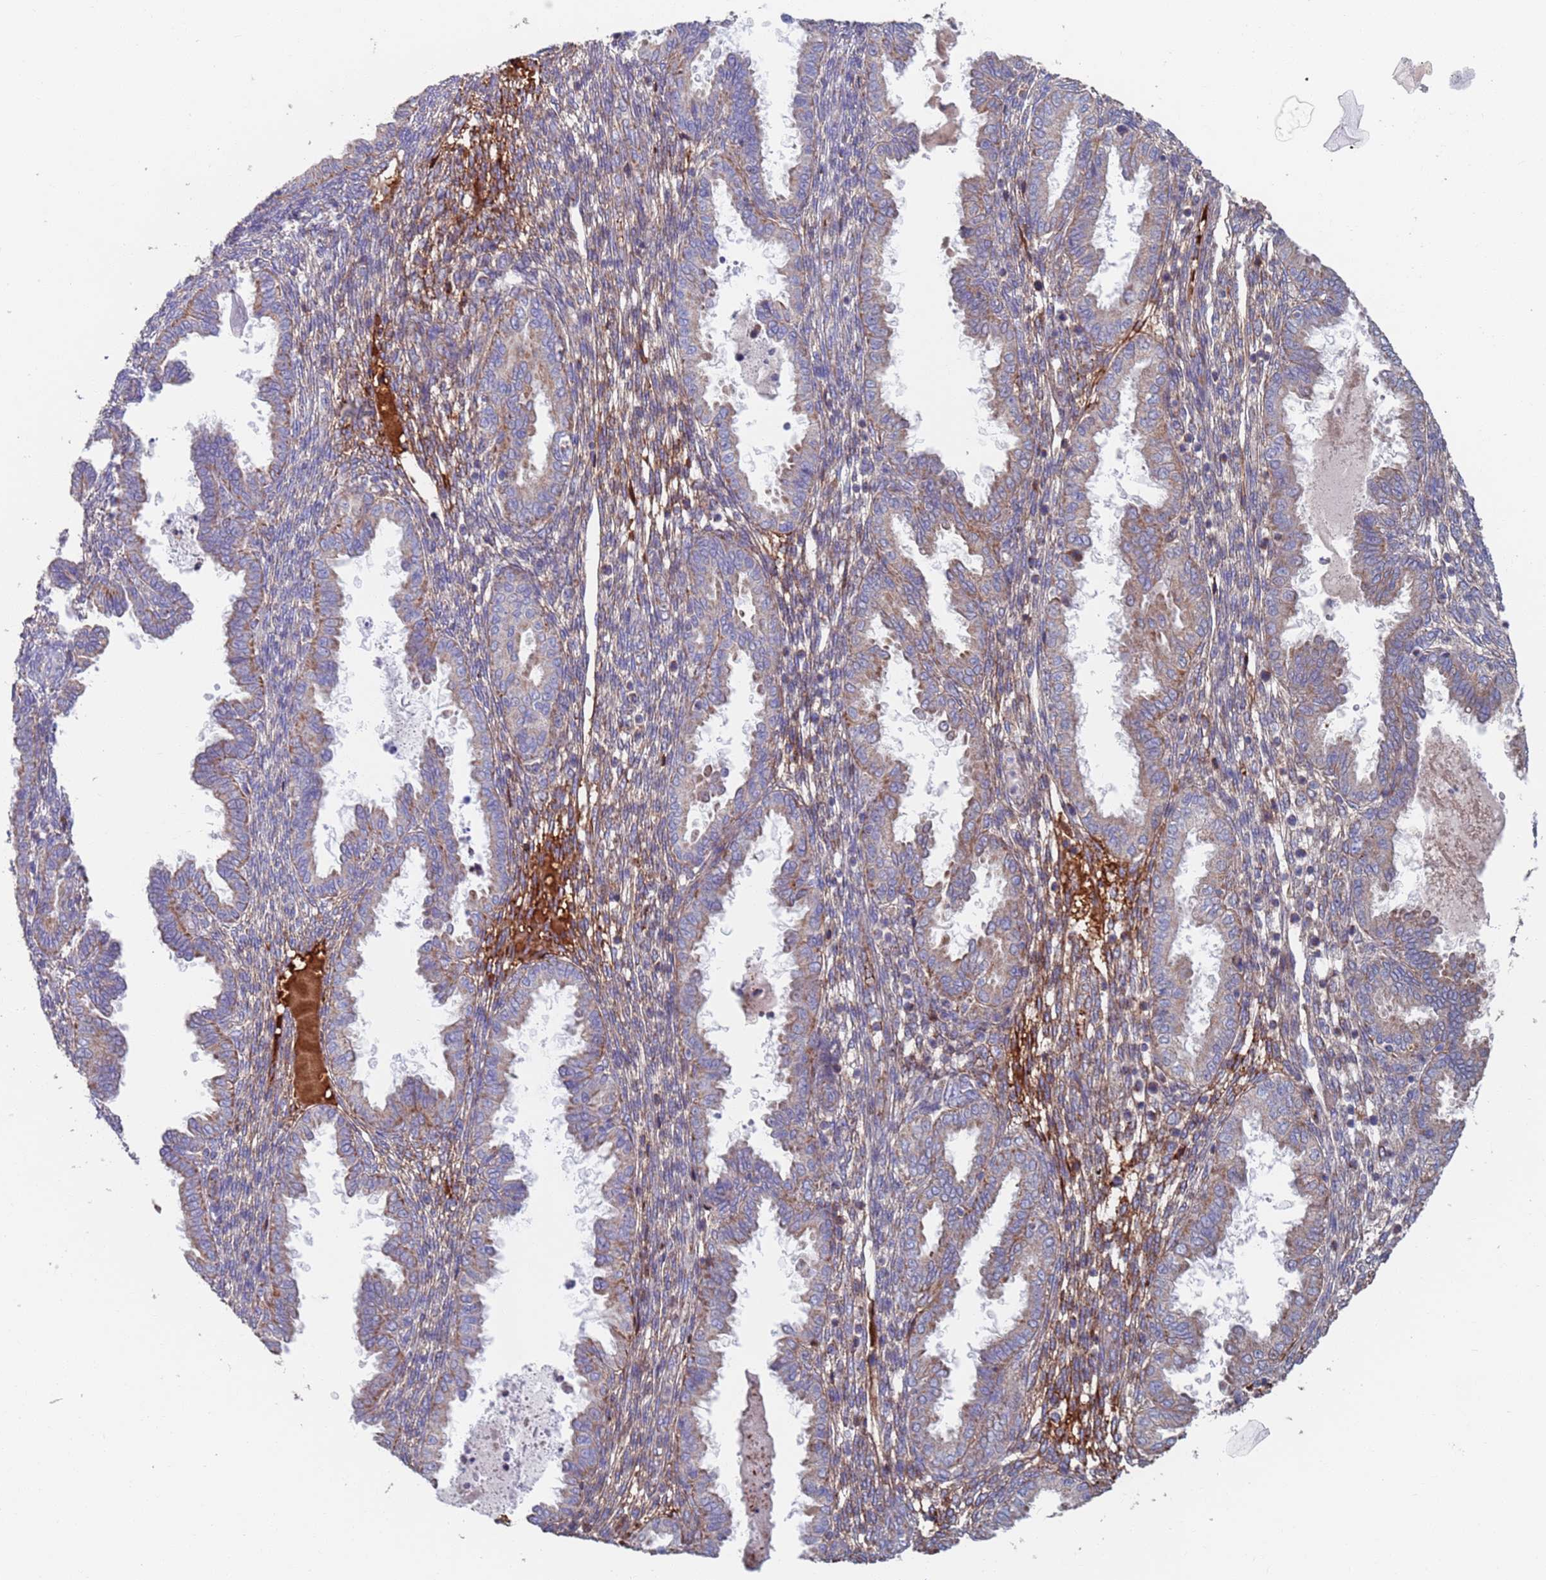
{"staining": {"intensity": "weak", "quantity": "<25%", "location": "cytoplasmic/membranous"}, "tissue": "endometrium", "cell_type": "Cells in endometrial stroma", "image_type": "normal", "snomed": [{"axis": "morphology", "description": "Normal tissue, NOS"}, {"axis": "topography", "description": "Endometrium"}], "caption": "Immunohistochemistry of unremarkable human endometrium reveals no staining in cells in endometrial stroma.", "gene": "MRPL22", "patient": {"sex": "female", "age": 33}}